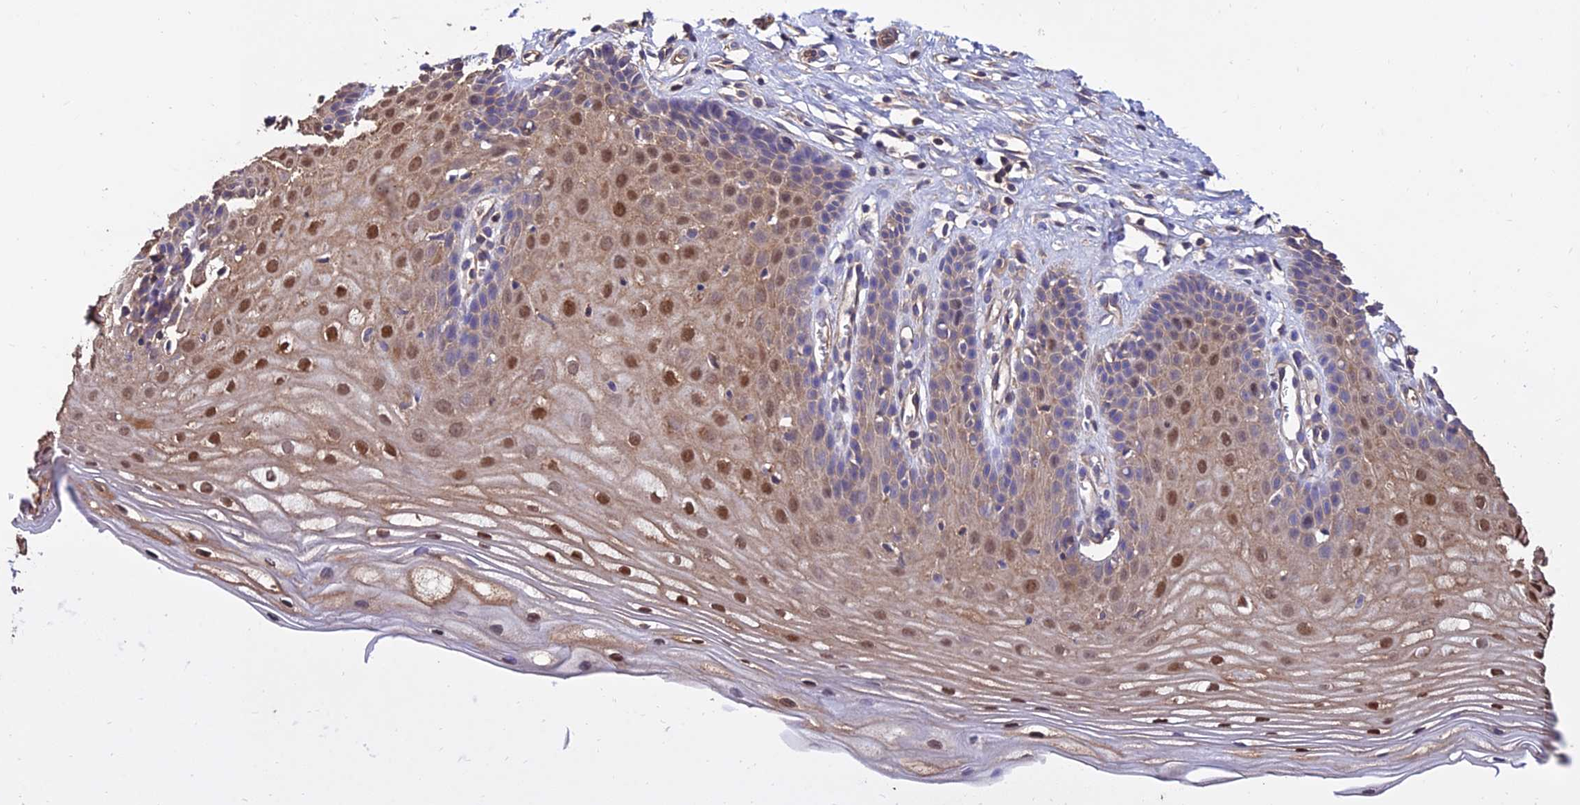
{"staining": {"intensity": "moderate", "quantity": "25%-75%", "location": "cytoplasmic/membranous,nuclear"}, "tissue": "cervix", "cell_type": "Squamous epithelial cells", "image_type": "normal", "snomed": [{"axis": "morphology", "description": "Normal tissue, NOS"}, {"axis": "topography", "description": "Cervix"}], "caption": "IHC micrograph of benign cervix stained for a protein (brown), which reveals medium levels of moderate cytoplasmic/membranous,nuclear staining in about 25%-75% of squamous epithelial cells.", "gene": "CALM1", "patient": {"sex": "female", "age": 36}}